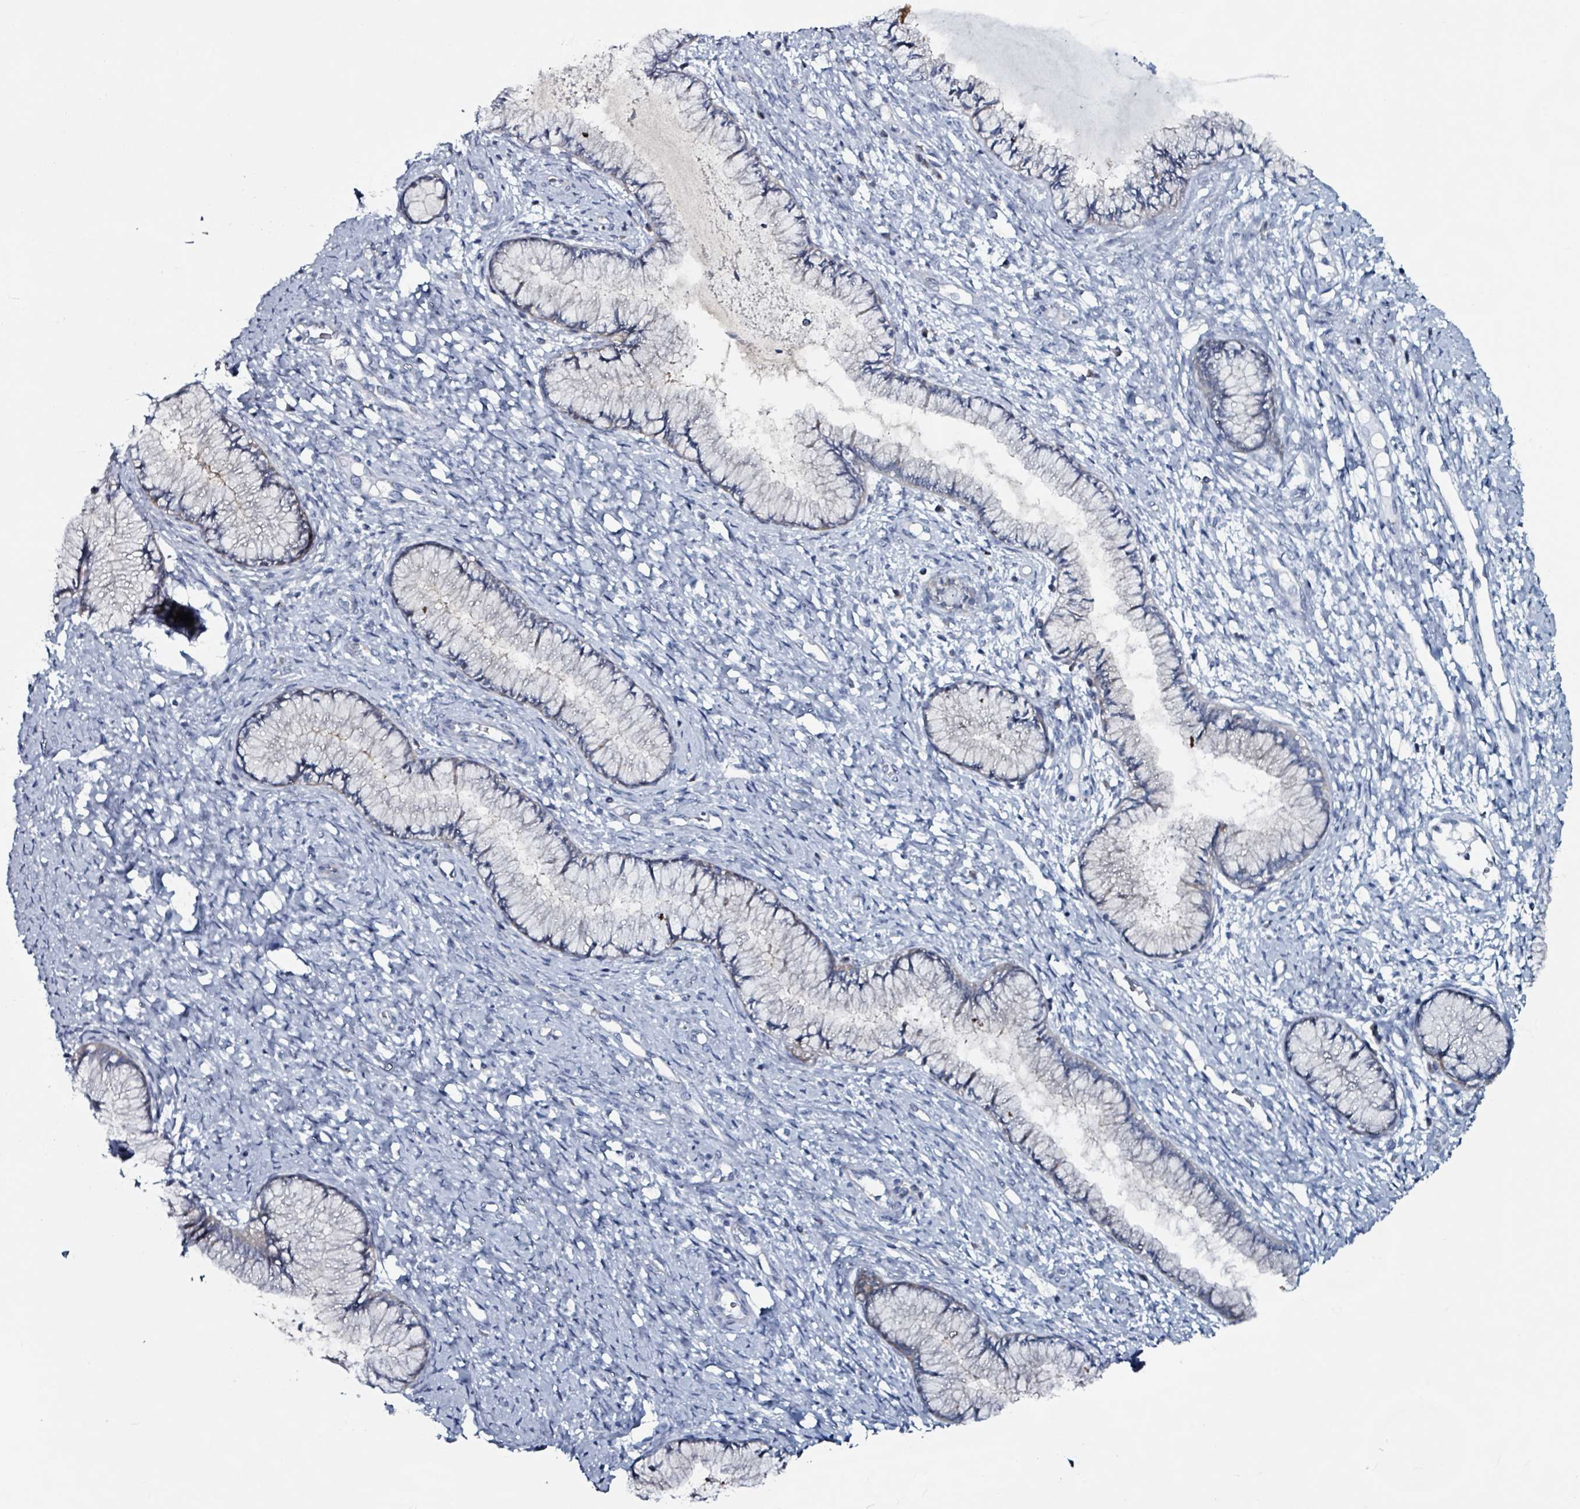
{"staining": {"intensity": "negative", "quantity": "none", "location": "none"}, "tissue": "cervix", "cell_type": "Glandular cells", "image_type": "normal", "snomed": [{"axis": "morphology", "description": "Normal tissue, NOS"}, {"axis": "topography", "description": "Cervix"}], "caption": "An immunohistochemistry image of normal cervix is shown. There is no staining in glandular cells of cervix.", "gene": "B3GAT3", "patient": {"sex": "female", "age": 42}}